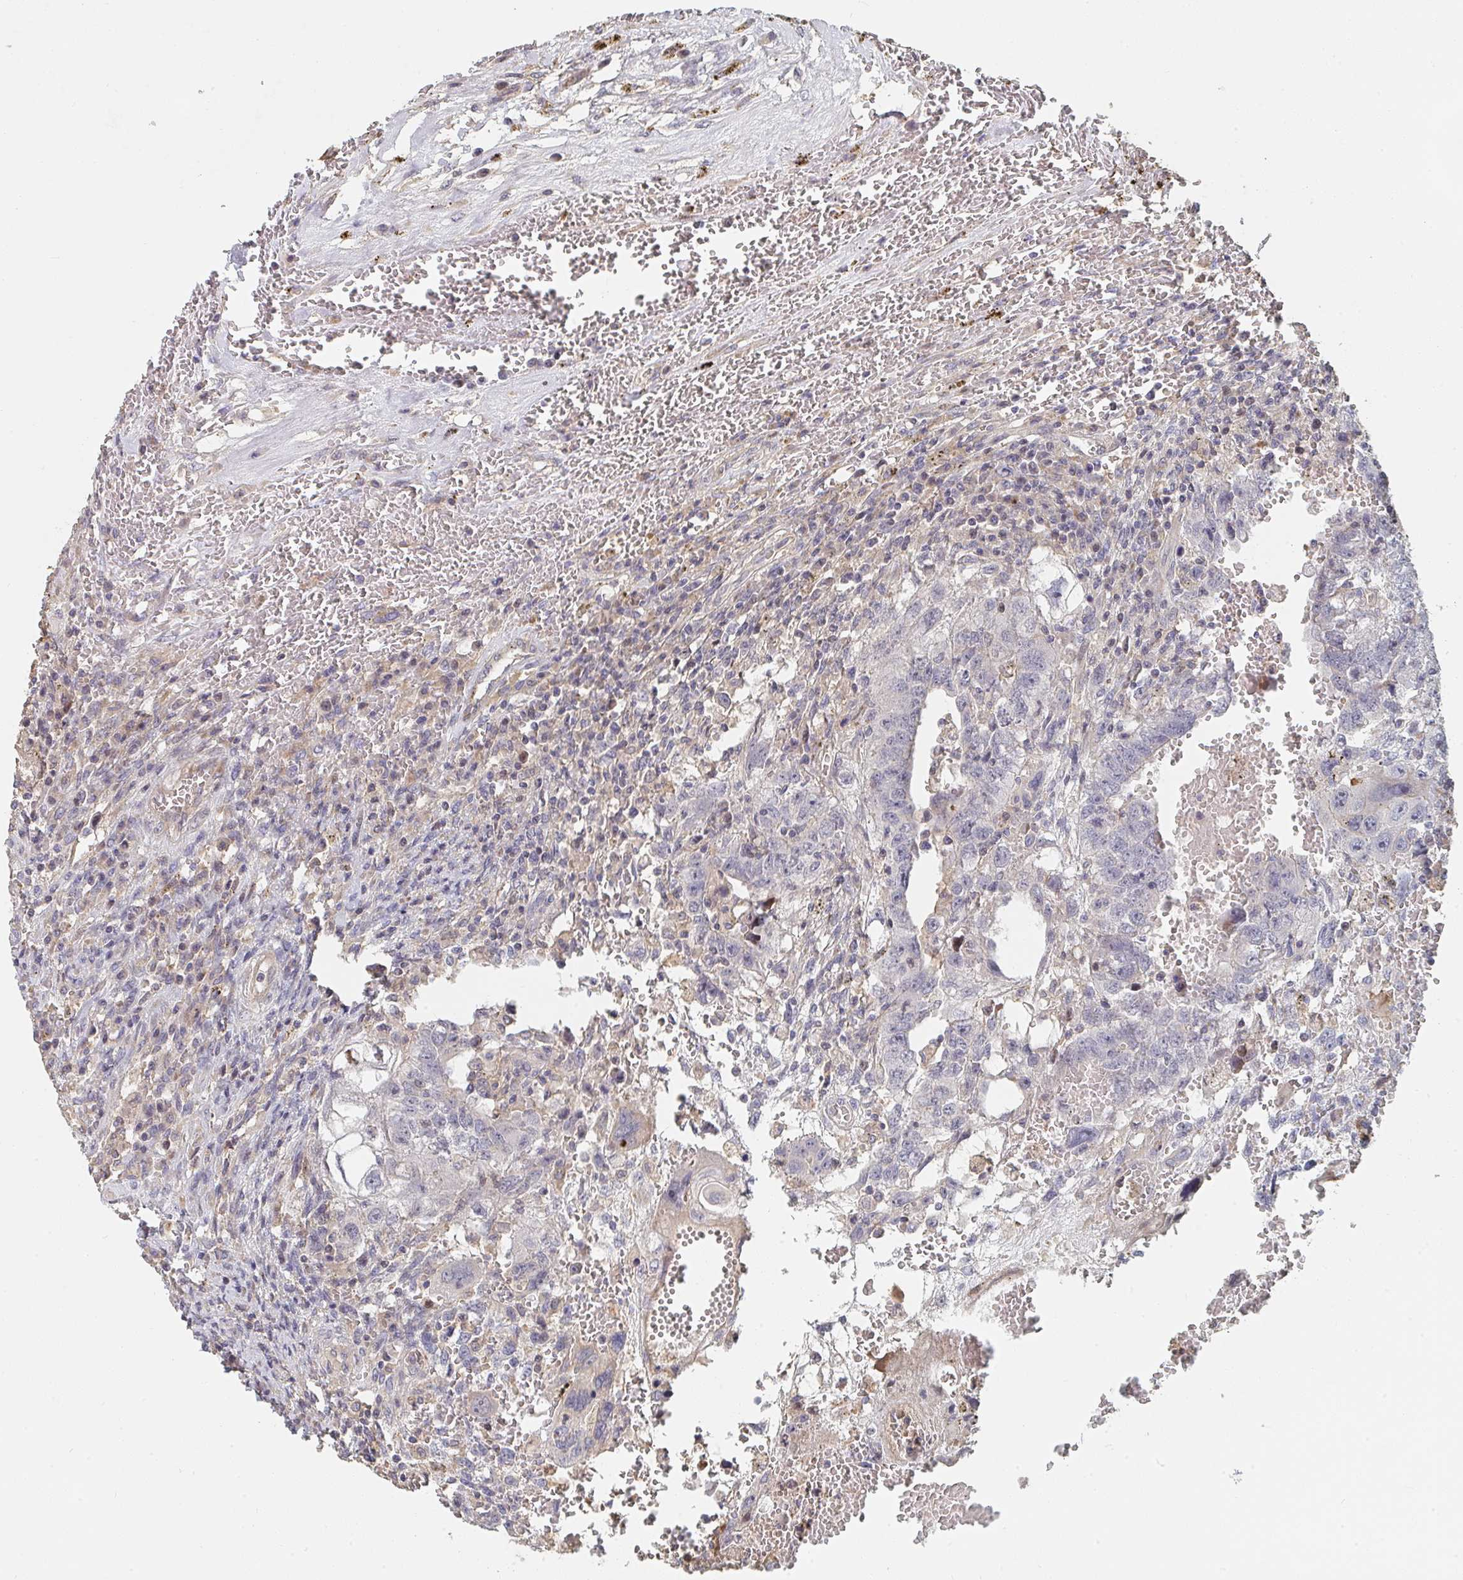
{"staining": {"intensity": "negative", "quantity": "none", "location": "none"}, "tissue": "testis cancer", "cell_type": "Tumor cells", "image_type": "cancer", "snomed": [{"axis": "morphology", "description": "Carcinoma, Embryonal, NOS"}, {"axis": "topography", "description": "Testis"}], "caption": "The photomicrograph shows no significant positivity in tumor cells of embryonal carcinoma (testis).", "gene": "PTEN", "patient": {"sex": "male", "age": 26}}